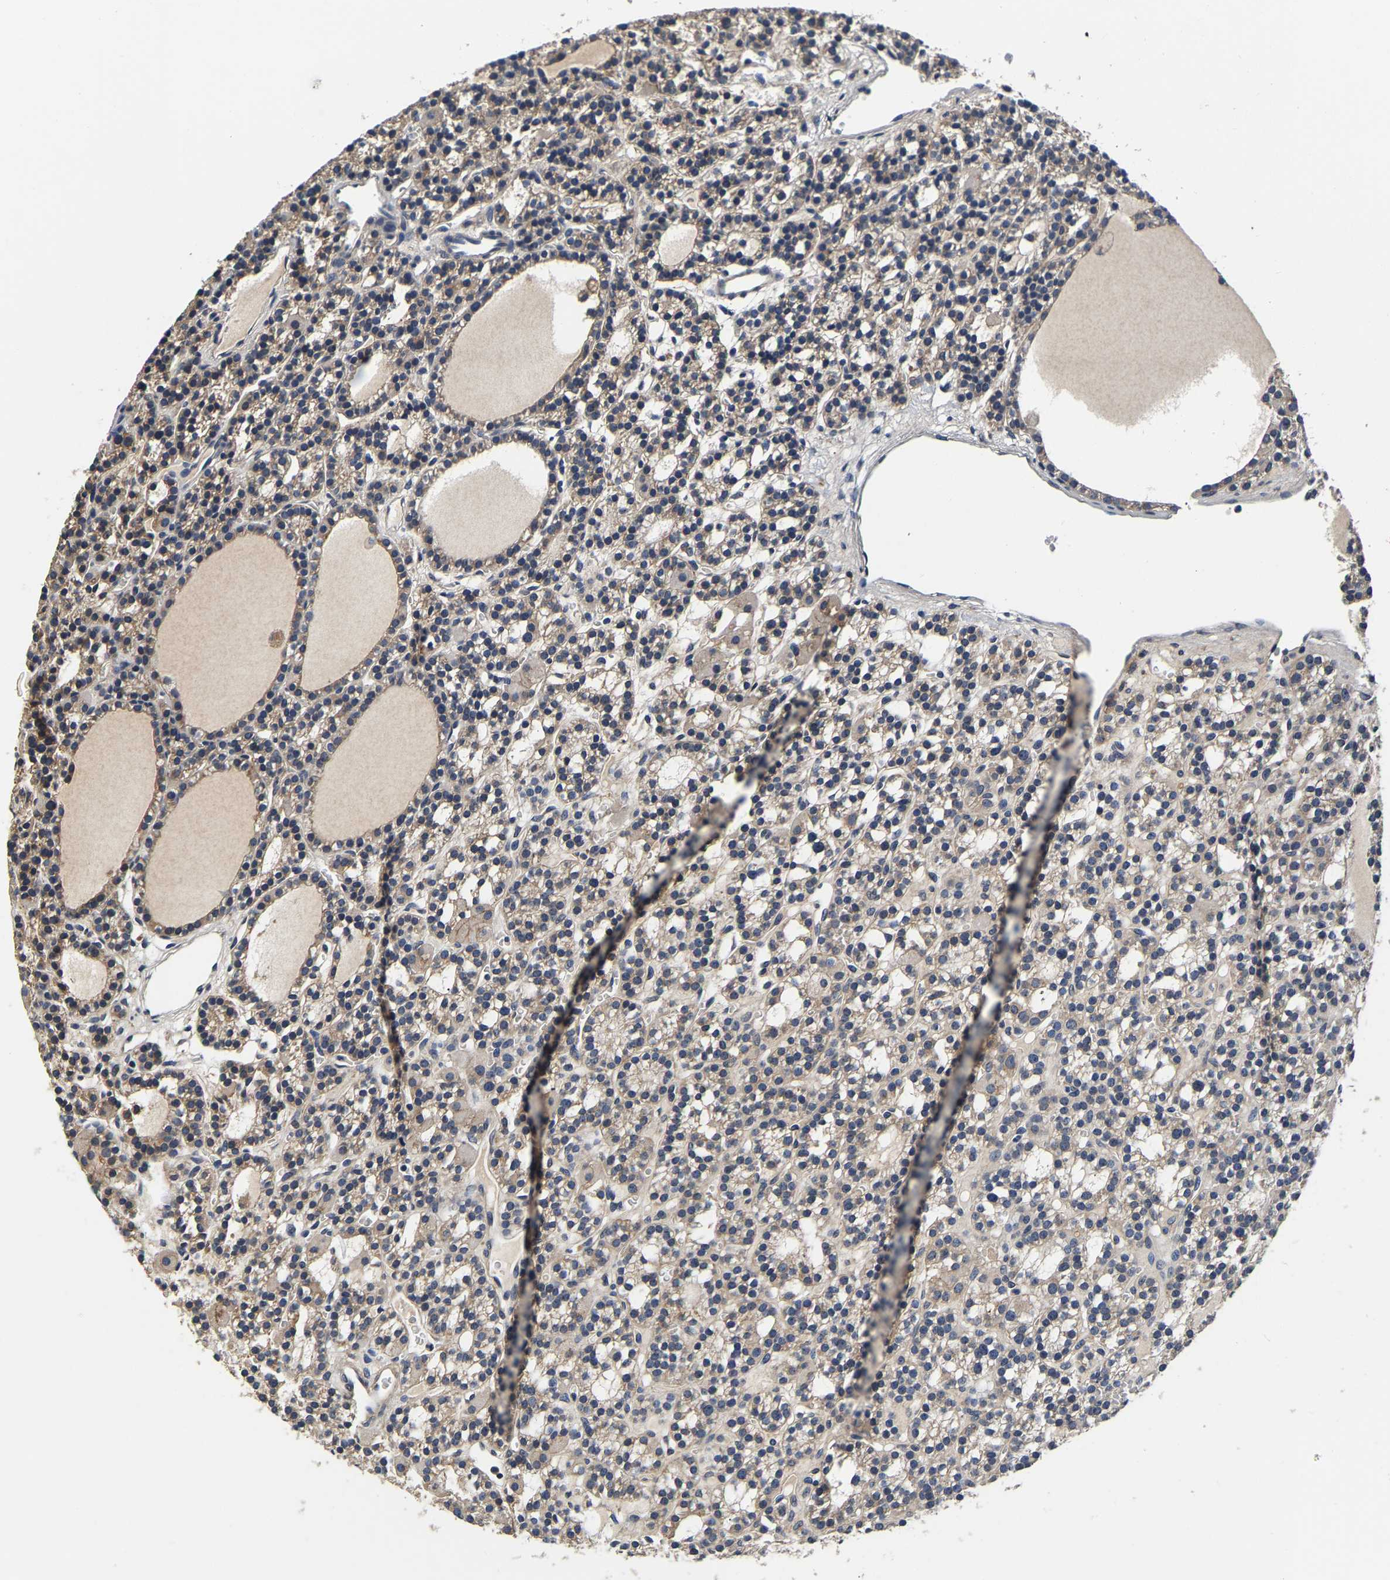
{"staining": {"intensity": "weak", "quantity": ">75%", "location": "cytoplasmic/membranous"}, "tissue": "parathyroid gland", "cell_type": "Glandular cells", "image_type": "normal", "snomed": [{"axis": "morphology", "description": "Normal tissue, NOS"}, {"axis": "morphology", "description": "Adenoma, NOS"}, {"axis": "topography", "description": "Parathyroid gland"}], "caption": "This image reveals normal parathyroid gland stained with immunohistochemistry (IHC) to label a protein in brown. The cytoplasmic/membranous of glandular cells show weak positivity for the protein. Nuclei are counter-stained blue.", "gene": "RUVBL1", "patient": {"sex": "female", "age": 58}}